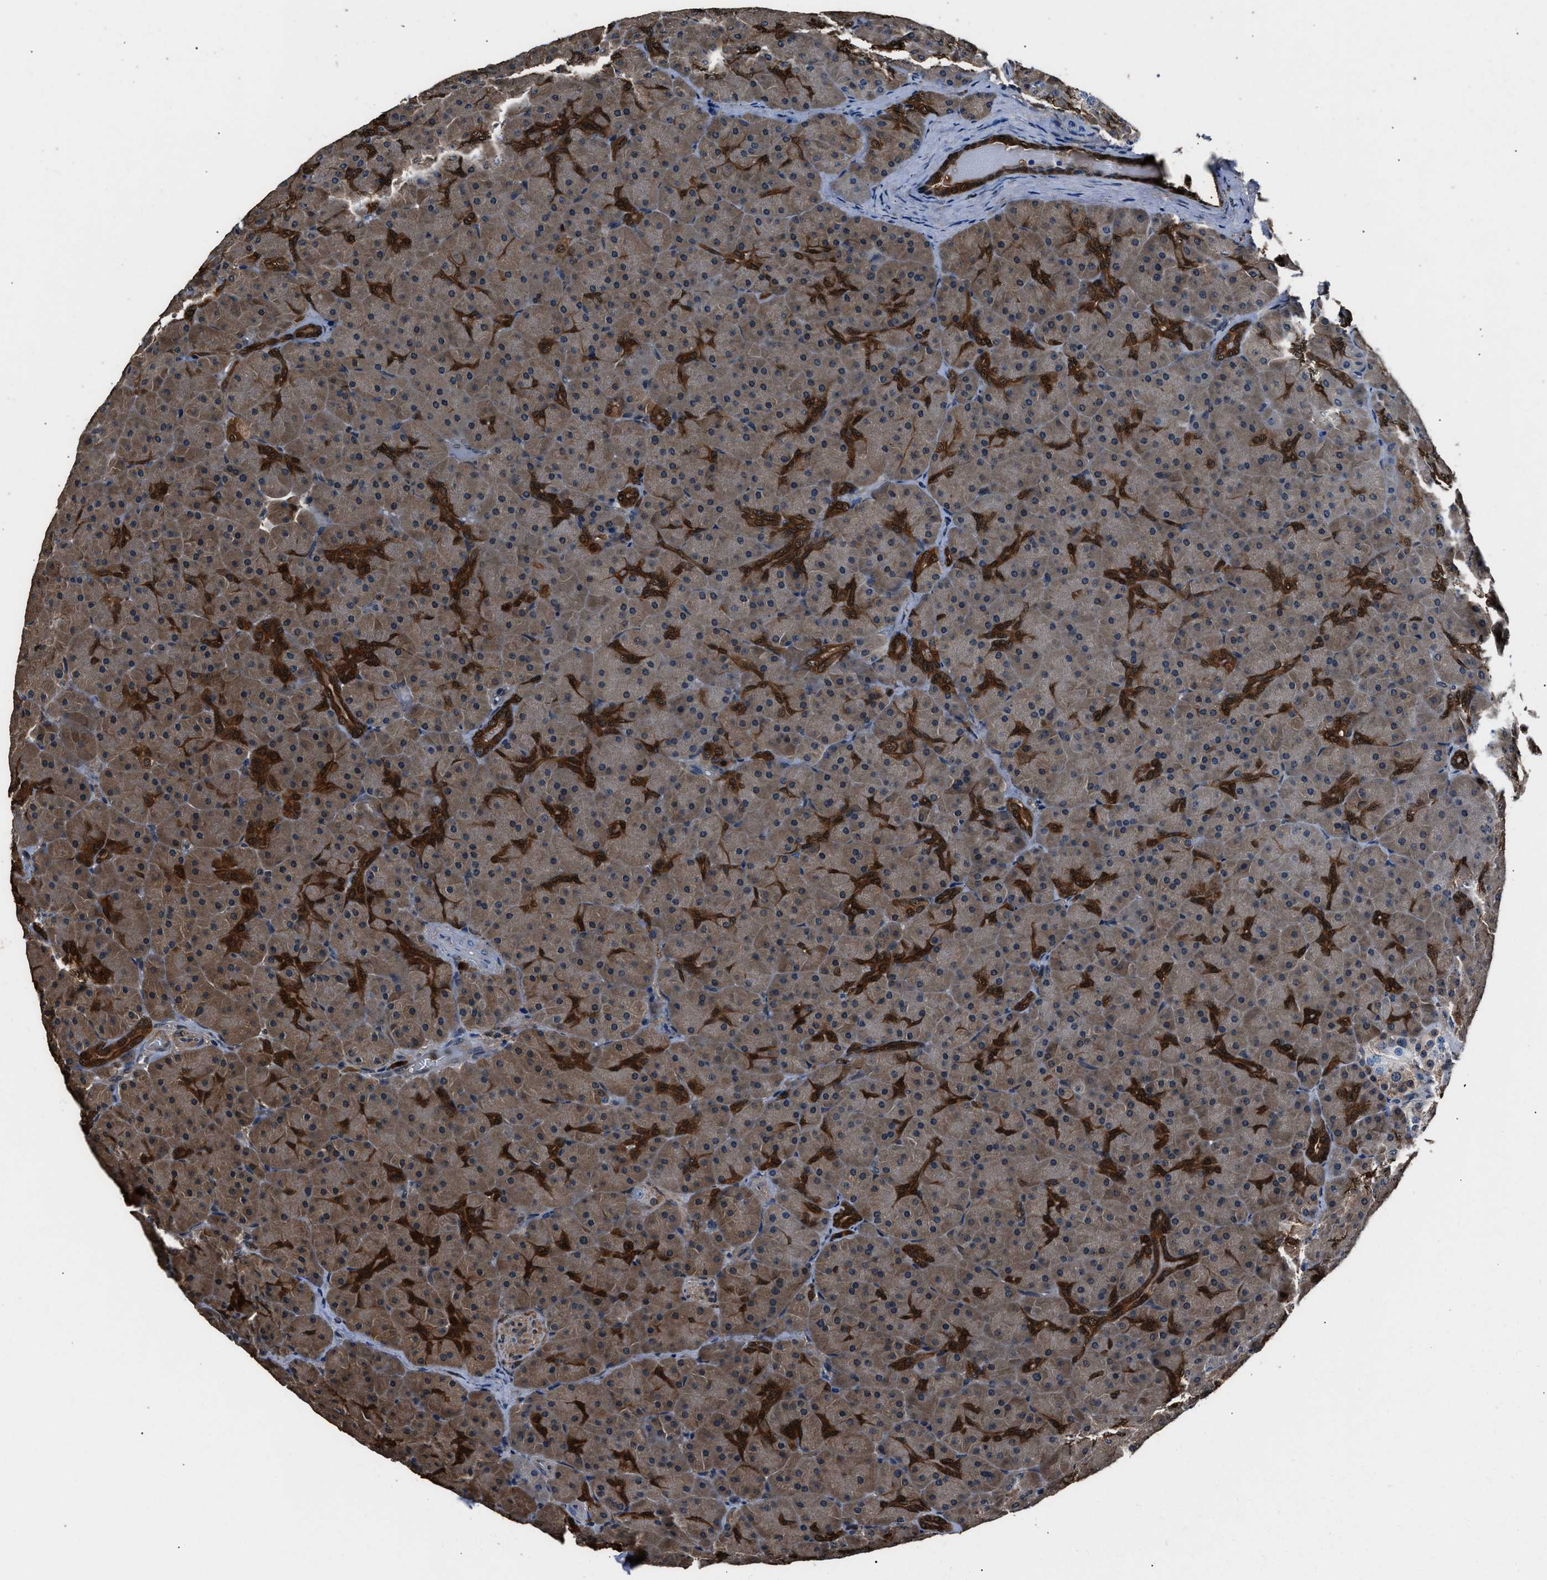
{"staining": {"intensity": "strong", "quantity": ">75%", "location": "cytoplasmic/membranous"}, "tissue": "pancreas", "cell_type": "Exocrine glandular cells", "image_type": "normal", "snomed": [{"axis": "morphology", "description": "Normal tissue, NOS"}, {"axis": "topography", "description": "Pancreas"}], "caption": "An IHC micrograph of normal tissue is shown. Protein staining in brown shows strong cytoplasmic/membranous positivity in pancreas within exocrine glandular cells.", "gene": "GSTP1", "patient": {"sex": "male", "age": 66}}